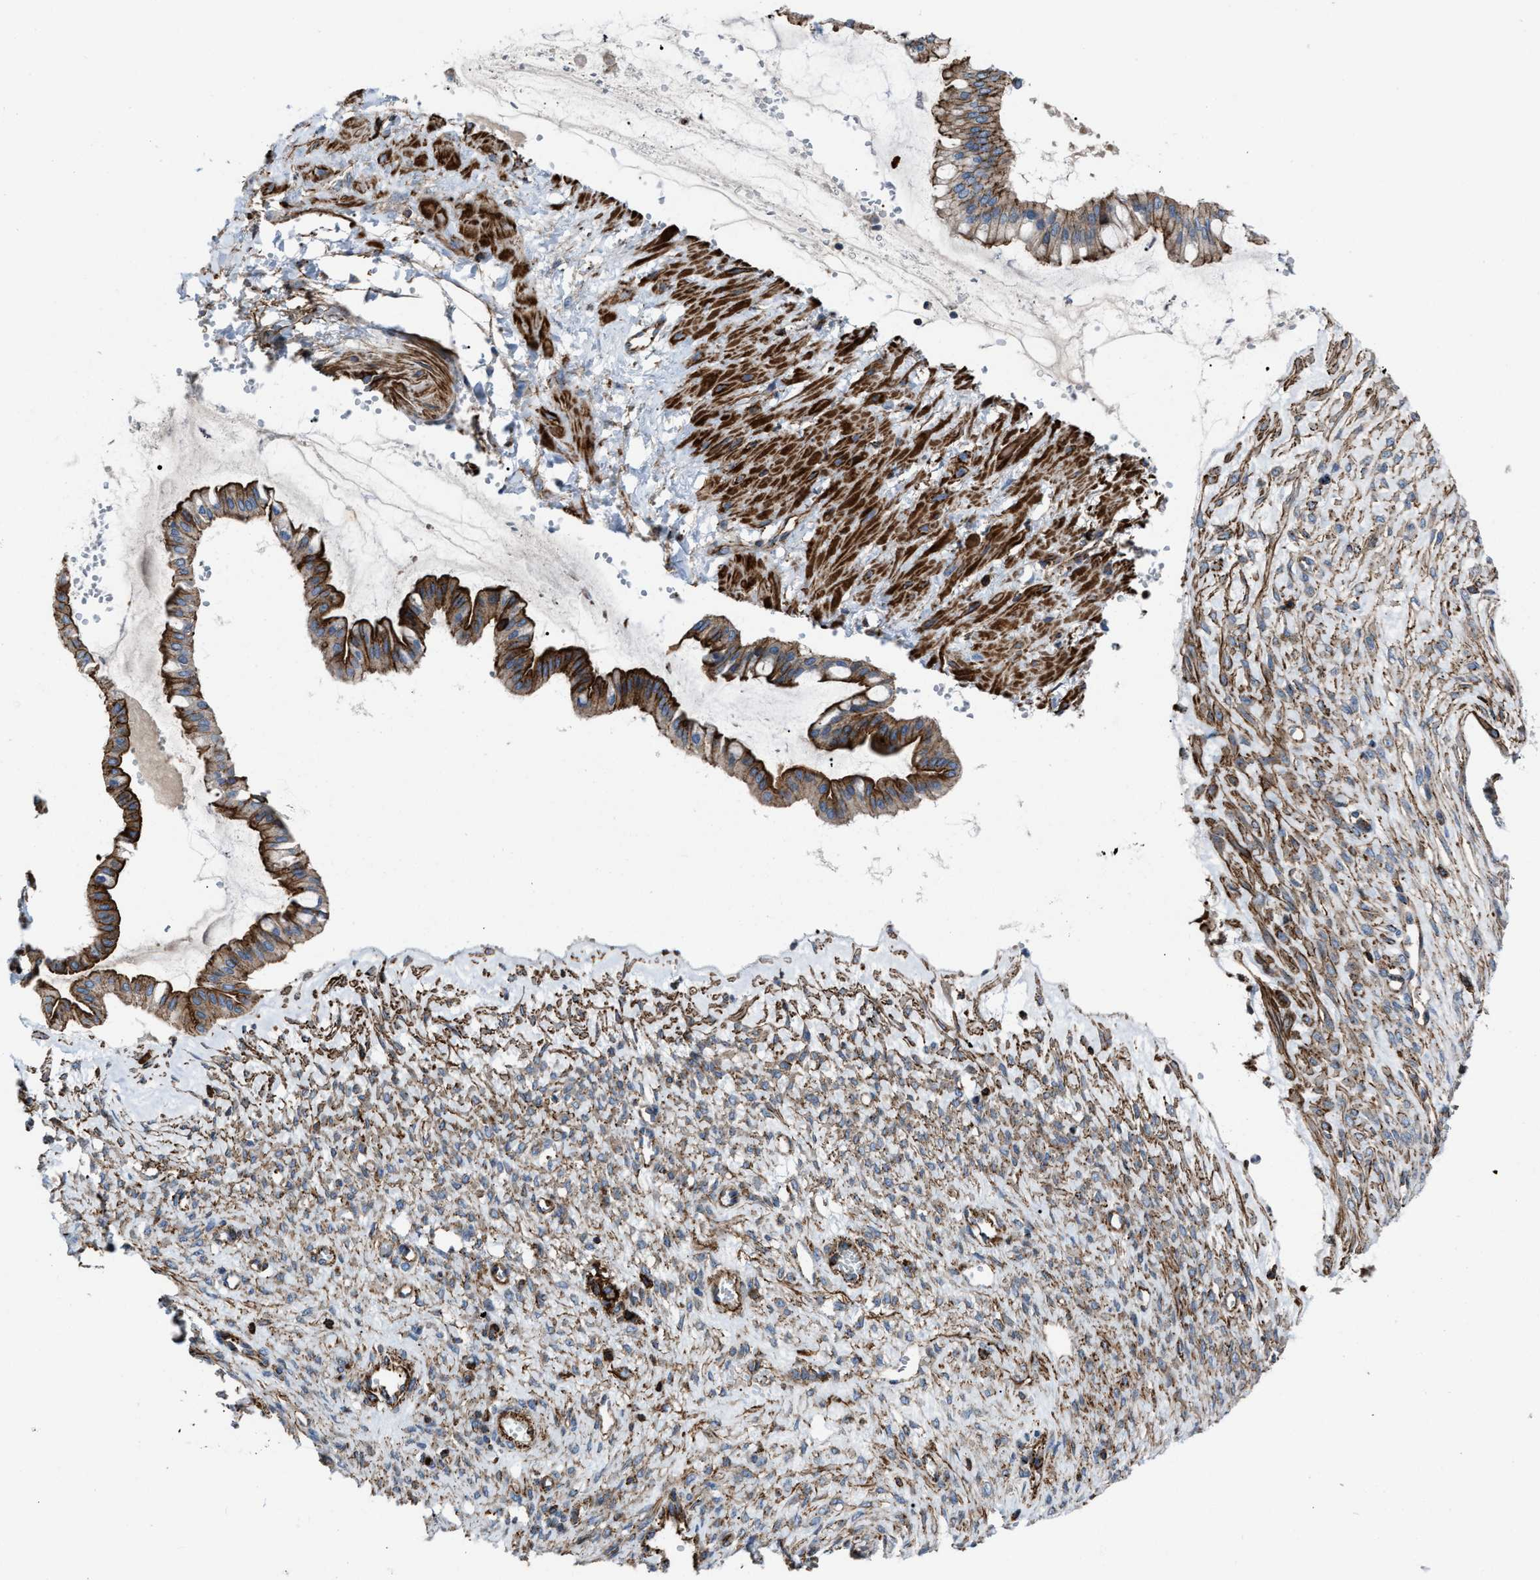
{"staining": {"intensity": "strong", "quantity": ">75%", "location": "cytoplasmic/membranous"}, "tissue": "ovarian cancer", "cell_type": "Tumor cells", "image_type": "cancer", "snomed": [{"axis": "morphology", "description": "Cystadenocarcinoma, mucinous, NOS"}, {"axis": "topography", "description": "Ovary"}], "caption": "Human ovarian mucinous cystadenocarcinoma stained for a protein (brown) reveals strong cytoplasmic/membranous positive positivity in approximately >75% of tumor cells.", "gene": "AGPAT2", "patient": {"sex": "female", "age": 73}}